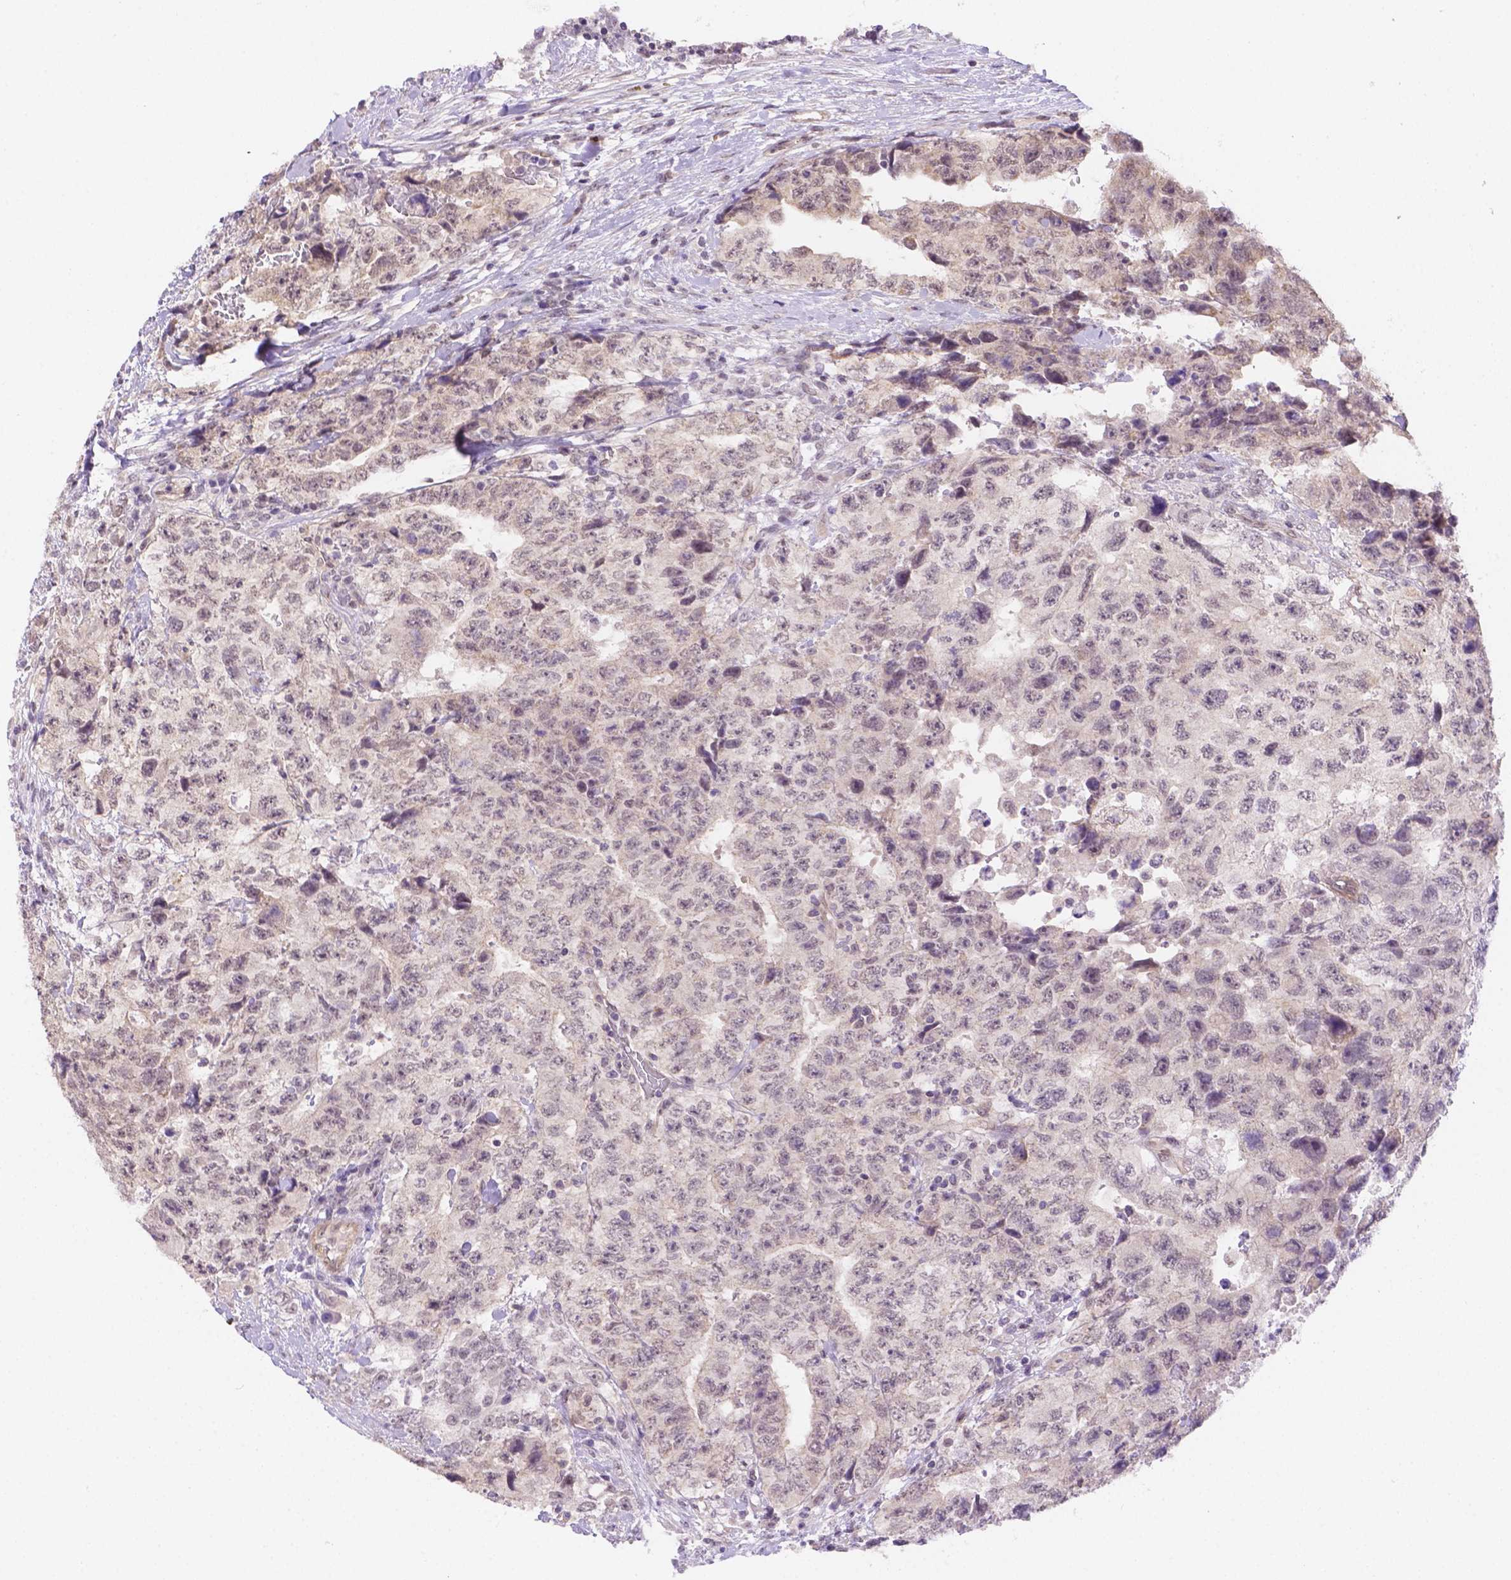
{"staining": {"intensity": "negative", "quantity": "none", "location": "none"}, "tissue": "testis cancer", "cell_type": "Tumor cells", "image_type": "cancer", "snomed": [{"axis": "morphology", "description": "Carcinoma, Embryonal, NOS"}, {"axis": "topography", "description": "Testis"}], "caption": "This is an immunohistochemistry micrograph of human embryonal carcinoma (testis). There is no staining in tumor cells.", "gene": "NXPE2", "patient": {"sex": "male", "age": 24}}